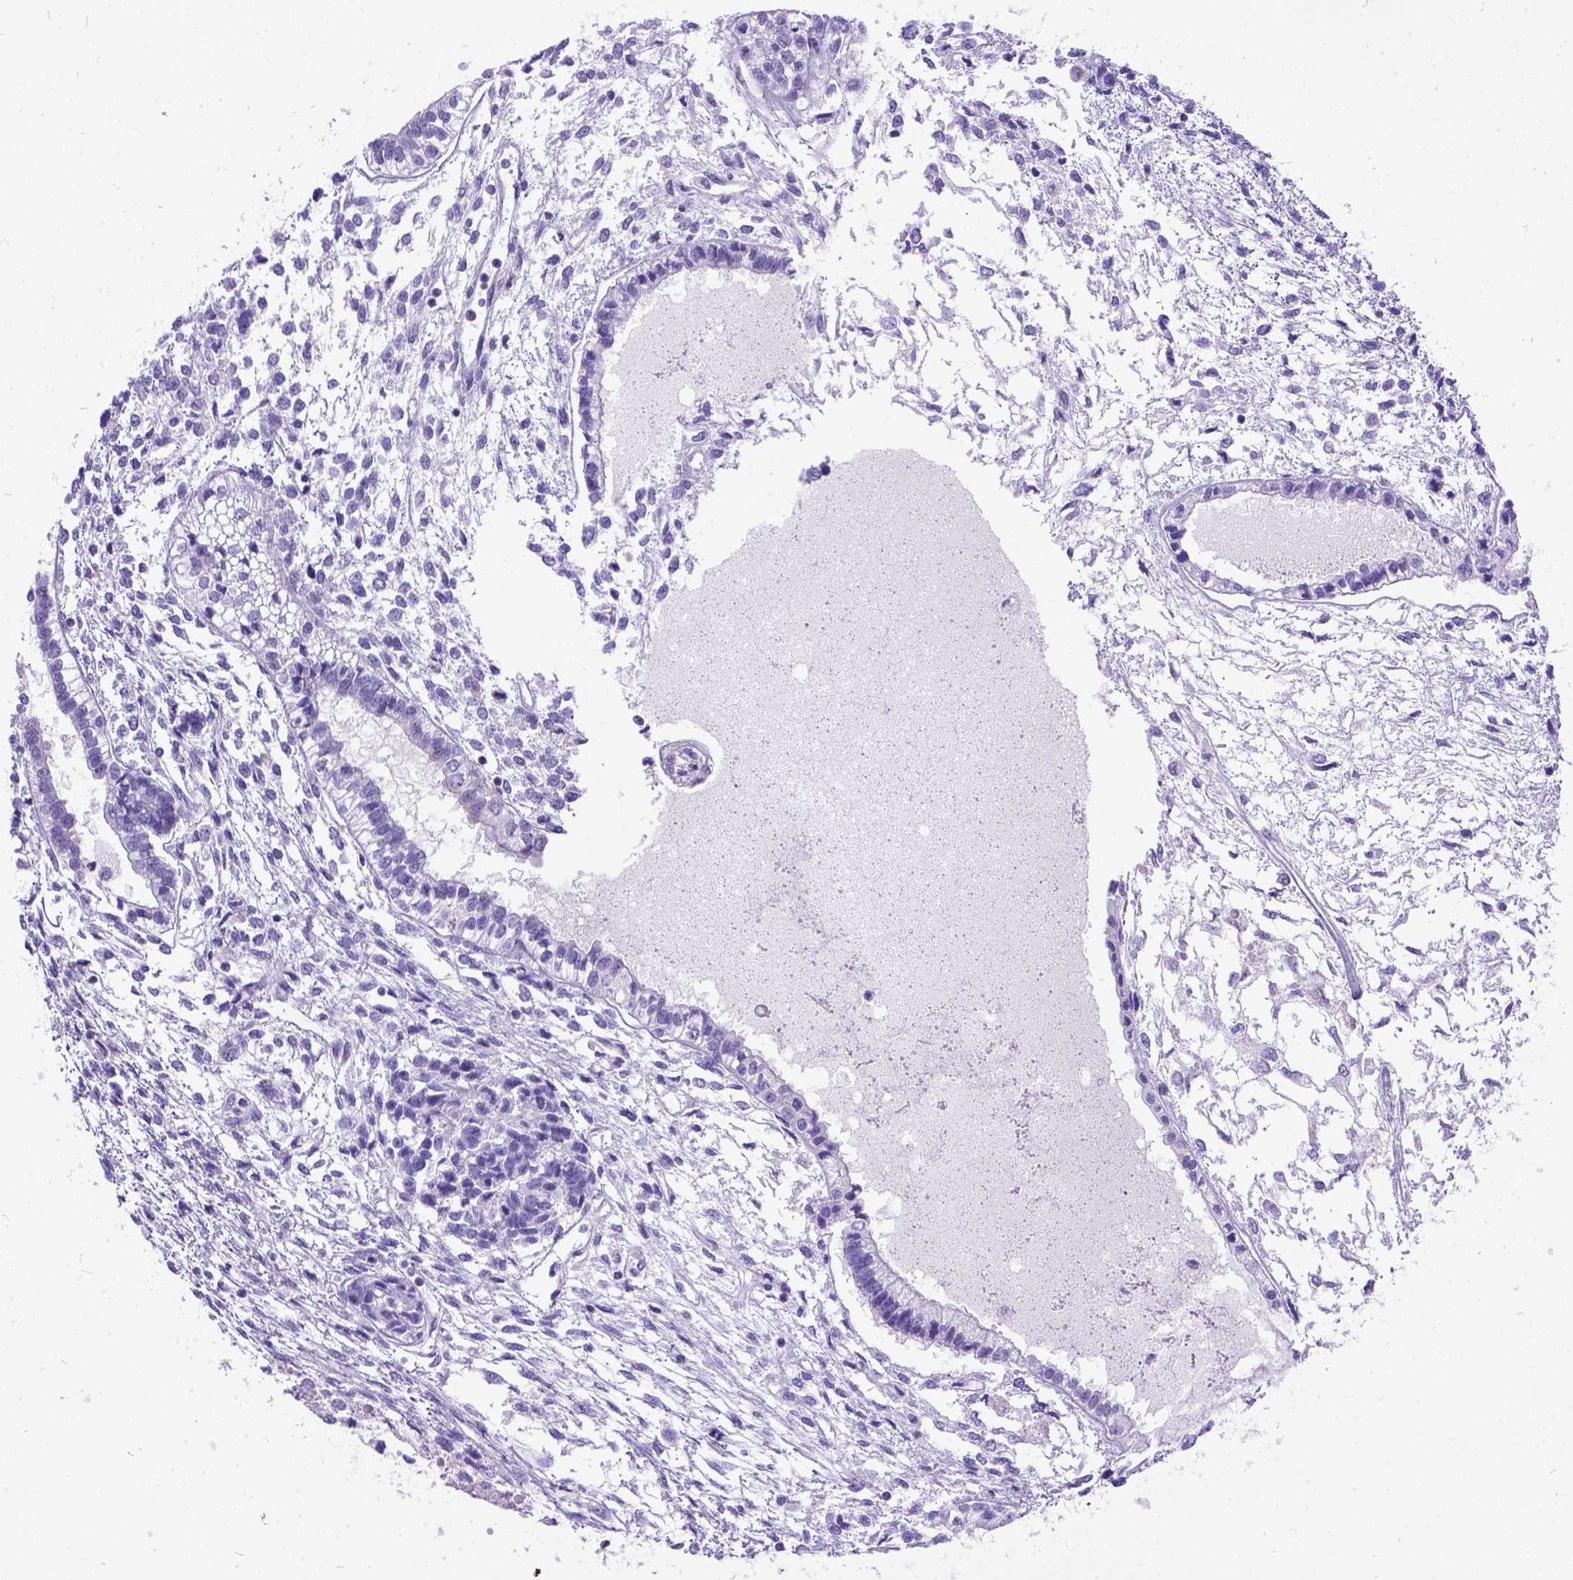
{"staining": {"intensity": "negative", "quantity": "none", "location": "none"}, "tissue": "testis cancer", "cell_type": "Tumor cells", "image_type": "cancer", "snomed": [{"axis": "morphology", "description": "Carcinoma, Embryonal, NOS"}, {"axis": "topography", "description": "Testis"}], "caption": "Immunohistochemistry (IHC) image of neoplastic tissue: human embryonal carcinoma (testis) stained with DAB exhibits no significant protein staining in tumor cells.", "gene": "PRG2", "patient": {"sex": "male", "age": 37}}